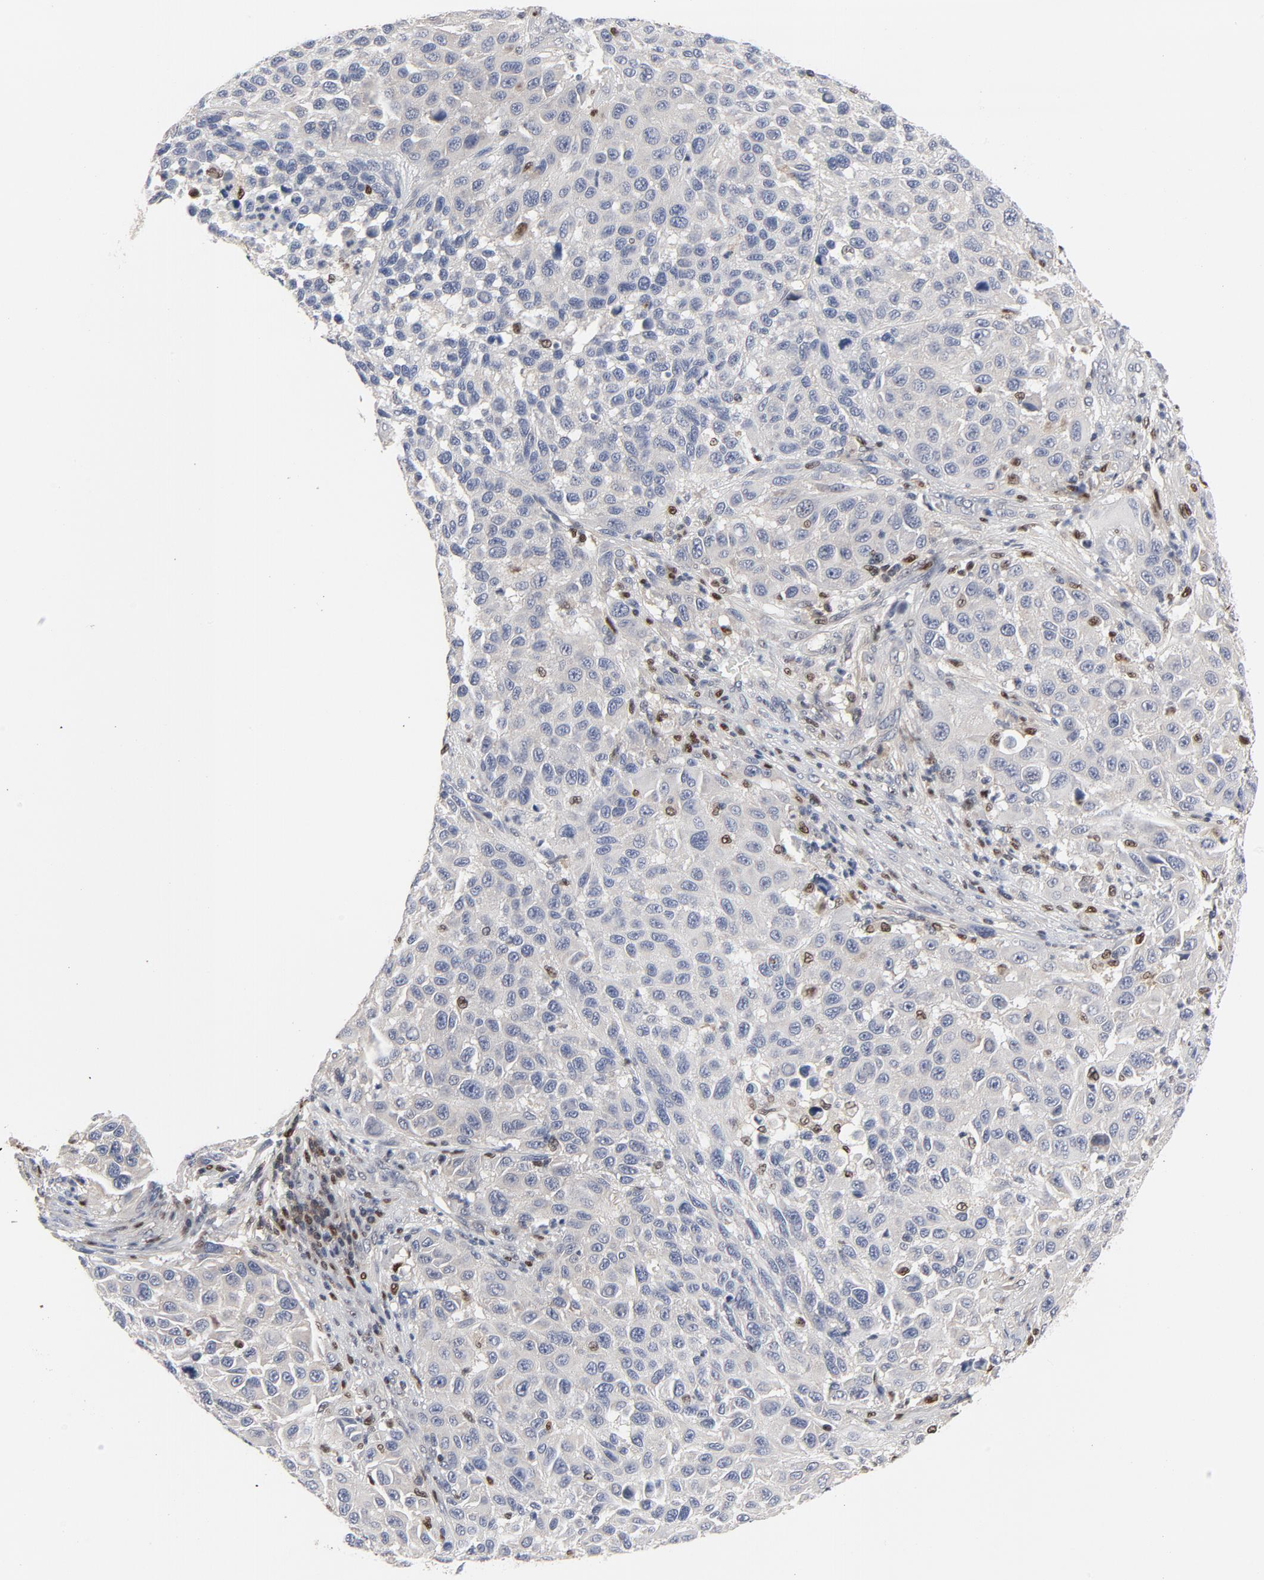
{"staining": {"intensity": "negative", "quantity": "none", "location": "none"}, "tissue": "melanoma", "cell_type": "Tumor cells", "image_type": "cancer", "snomed": [{"axis": "morphology", "description": "Malignant melanoma, Metastatic site"}, {"axis": "topography", "description": "Lymph node"}], "caption": "The immunohistochemistry (IHC) micrograph has no significant positivity in tumor cells of malignant melanoma (metastatic site) tissue. (Immunohistochemistry (ihc), brightfield microscopy, high magnification).", "gene": "NFKB1", "patient": {"sex": "male", "age": 61}}